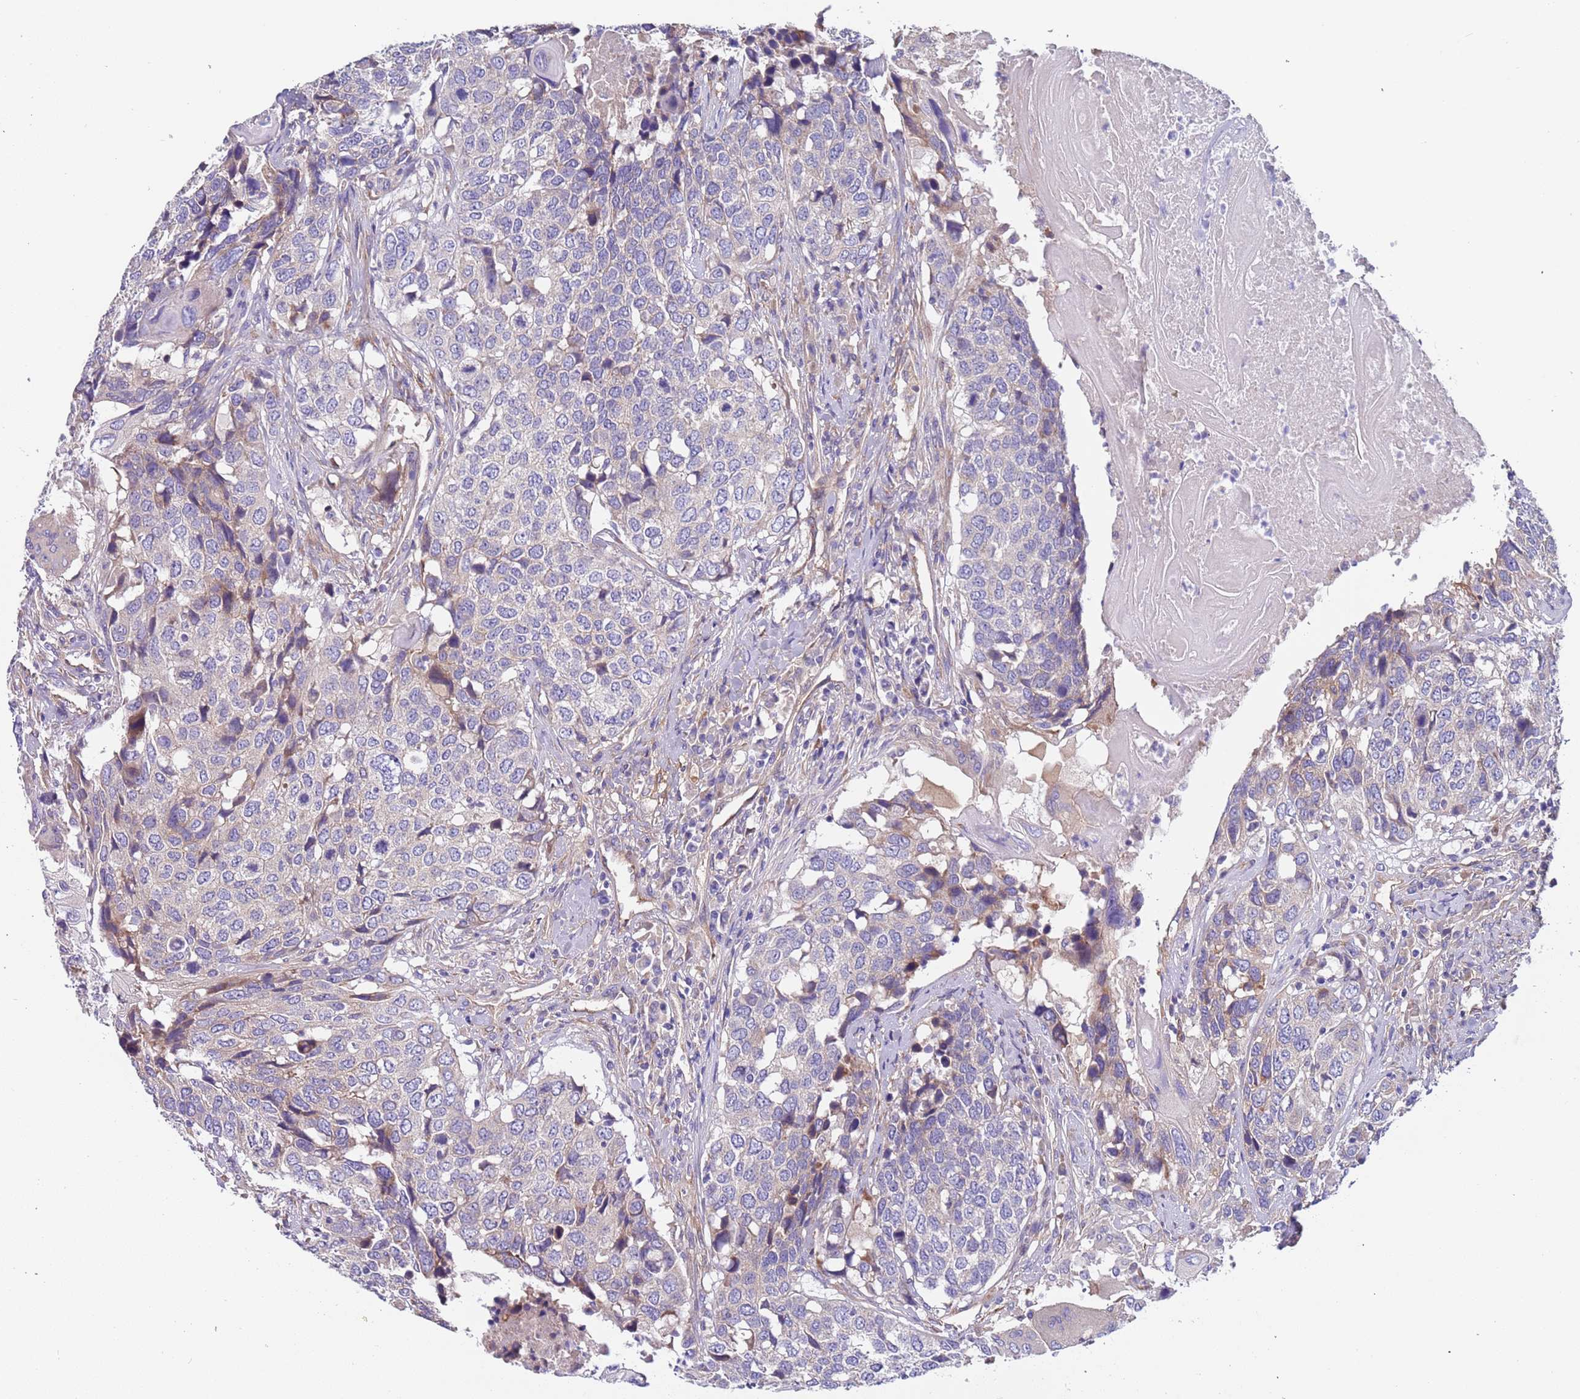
{"staining": {"intensity": "negative", "quantity": "none", "location": "none"}, "tissue": "head and neck cancer", "cell_type": "Tumor cells", "image_type": "cancer", "snomed": [{"axis": "morphology", "description": "Squamous cell carcinoma, NOS"}, {"axis": "topography", "description": "Head-Neck"}], "caption": "An IHC micrograph of head and neck squamous cell carcinoma is shown. There is no staining in tumor cells of head and neck squamous cell carcinoma.", "gene": "LAMB4", "patient": {"sex": "male", "age": 66}}